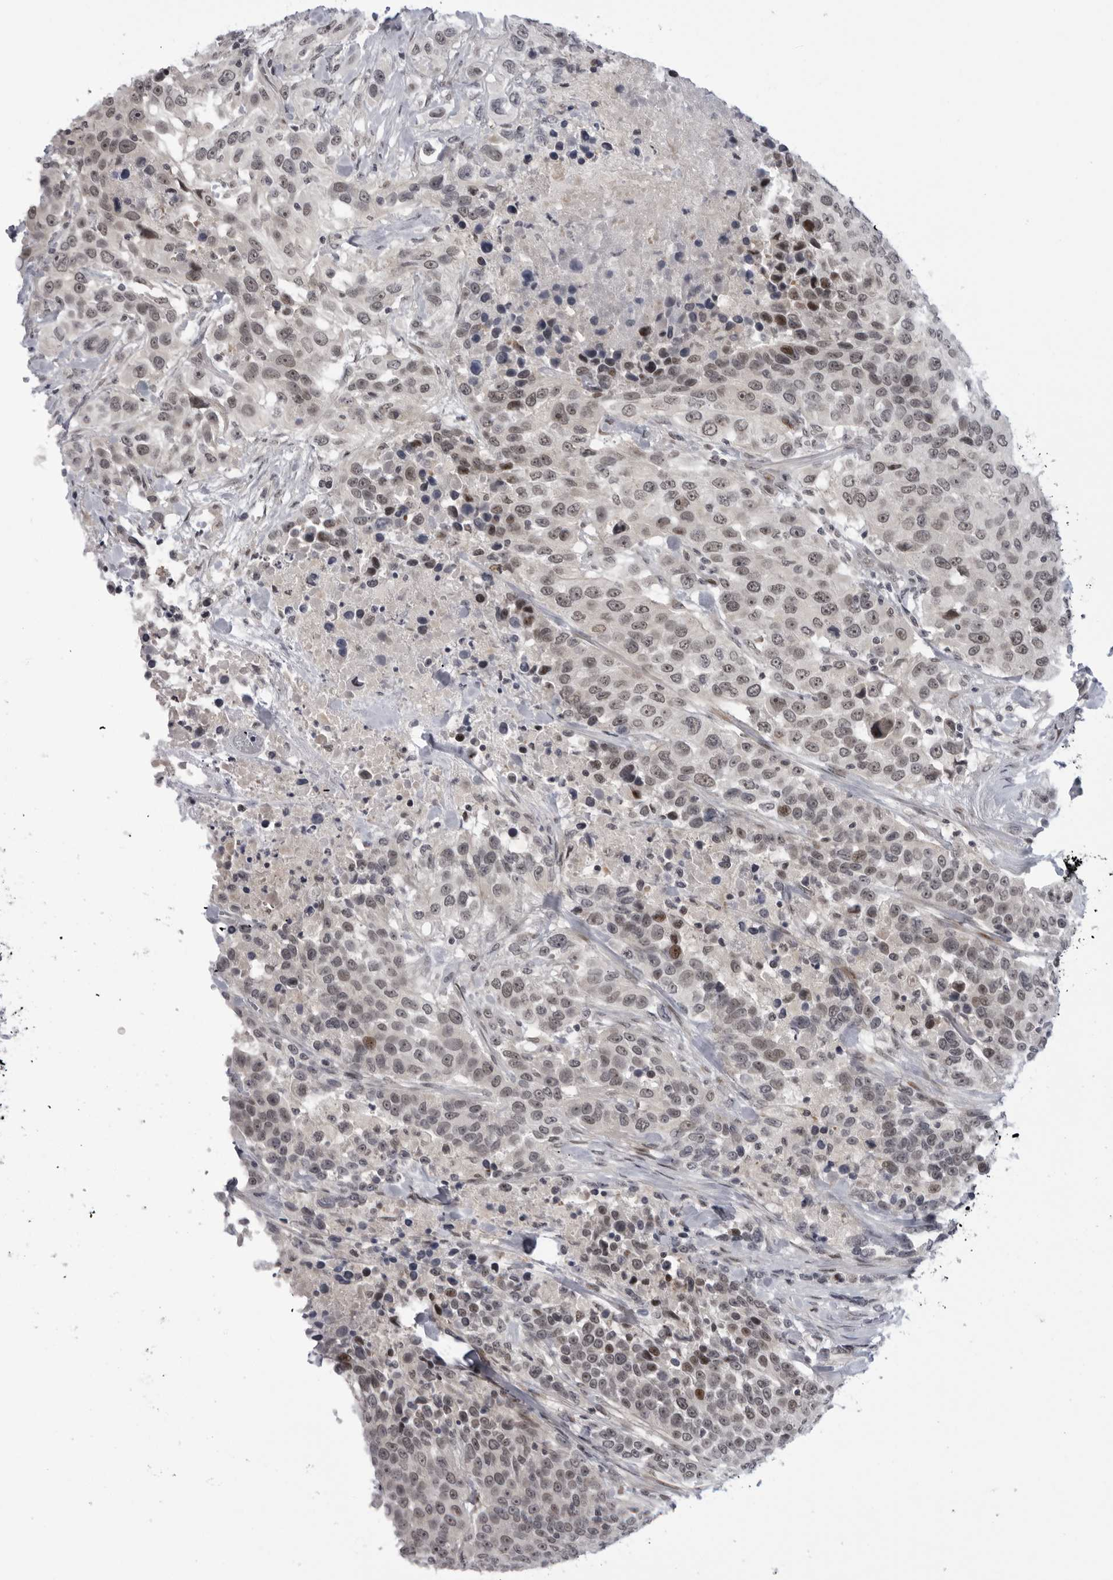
{"staining": {"intensity": "weak", "quantity": ">75%", "location": "nuclear"}, "tissue": "urothelial cancer", "cell_type": "Tumor cells", "image_type": "cancer", "snomed": [{"axis": "morphology", "description": "Urothelial carcinoma, High grade"}, {"axis": "topography", "description": "Urinary bladder"}], "caption": "Immunohistochemistry (IHC) micrograph of neoplastic tissue: urothelial cancer stained using immunohistochemistry exhibits low levels of weak protein expression localized specifically in the nuclear of tumor cells, appearing as a nuclear brown color.", "gene": "ALPK2", "patient": {"sex": "female", "age": 80}}